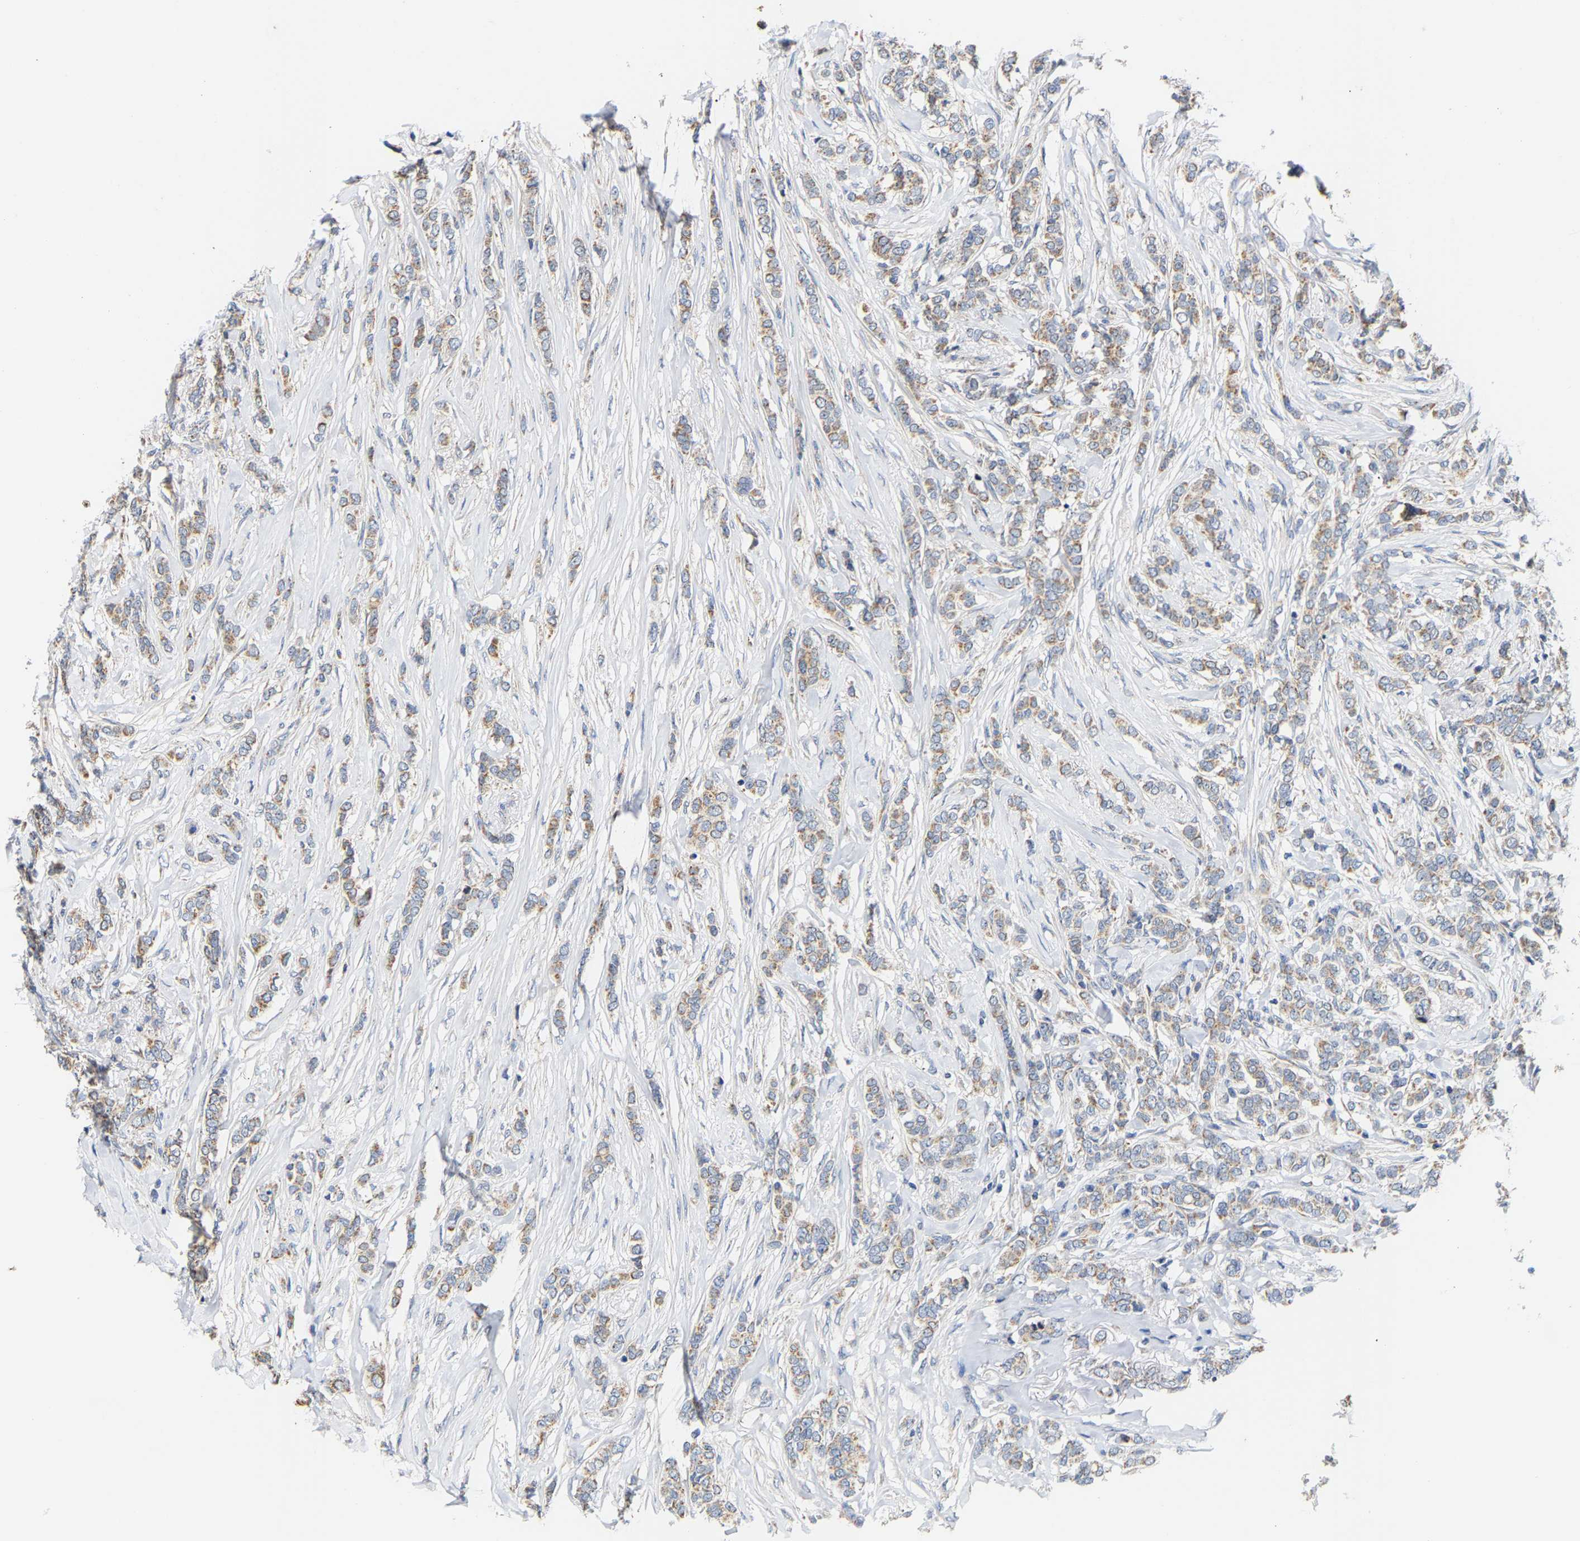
{"staining": {"intensity": "weak", "quantity": ">75%", "location": "cytoplasmic/membranous"}, "tissue": "breast cancer", "cell_type": "Tumor cells", "image_type": "cancer", "snomed": [{"axis": "morphology", "description": "Lobular carcinoma"}, {"axis": "topography", "description": "Skin"}, {"axis": "topography", "description": "Breast"}], "caption": "Breast cancer (lobular carcinoma) stained with DAB (3,3'-diaminobenzidine) IHC shows low levels of weak cytoplasmic/membranous expression in about >75% of tumor cells.", "gene": "PCNT", "patient": {"sex": "female", "age": 46}}